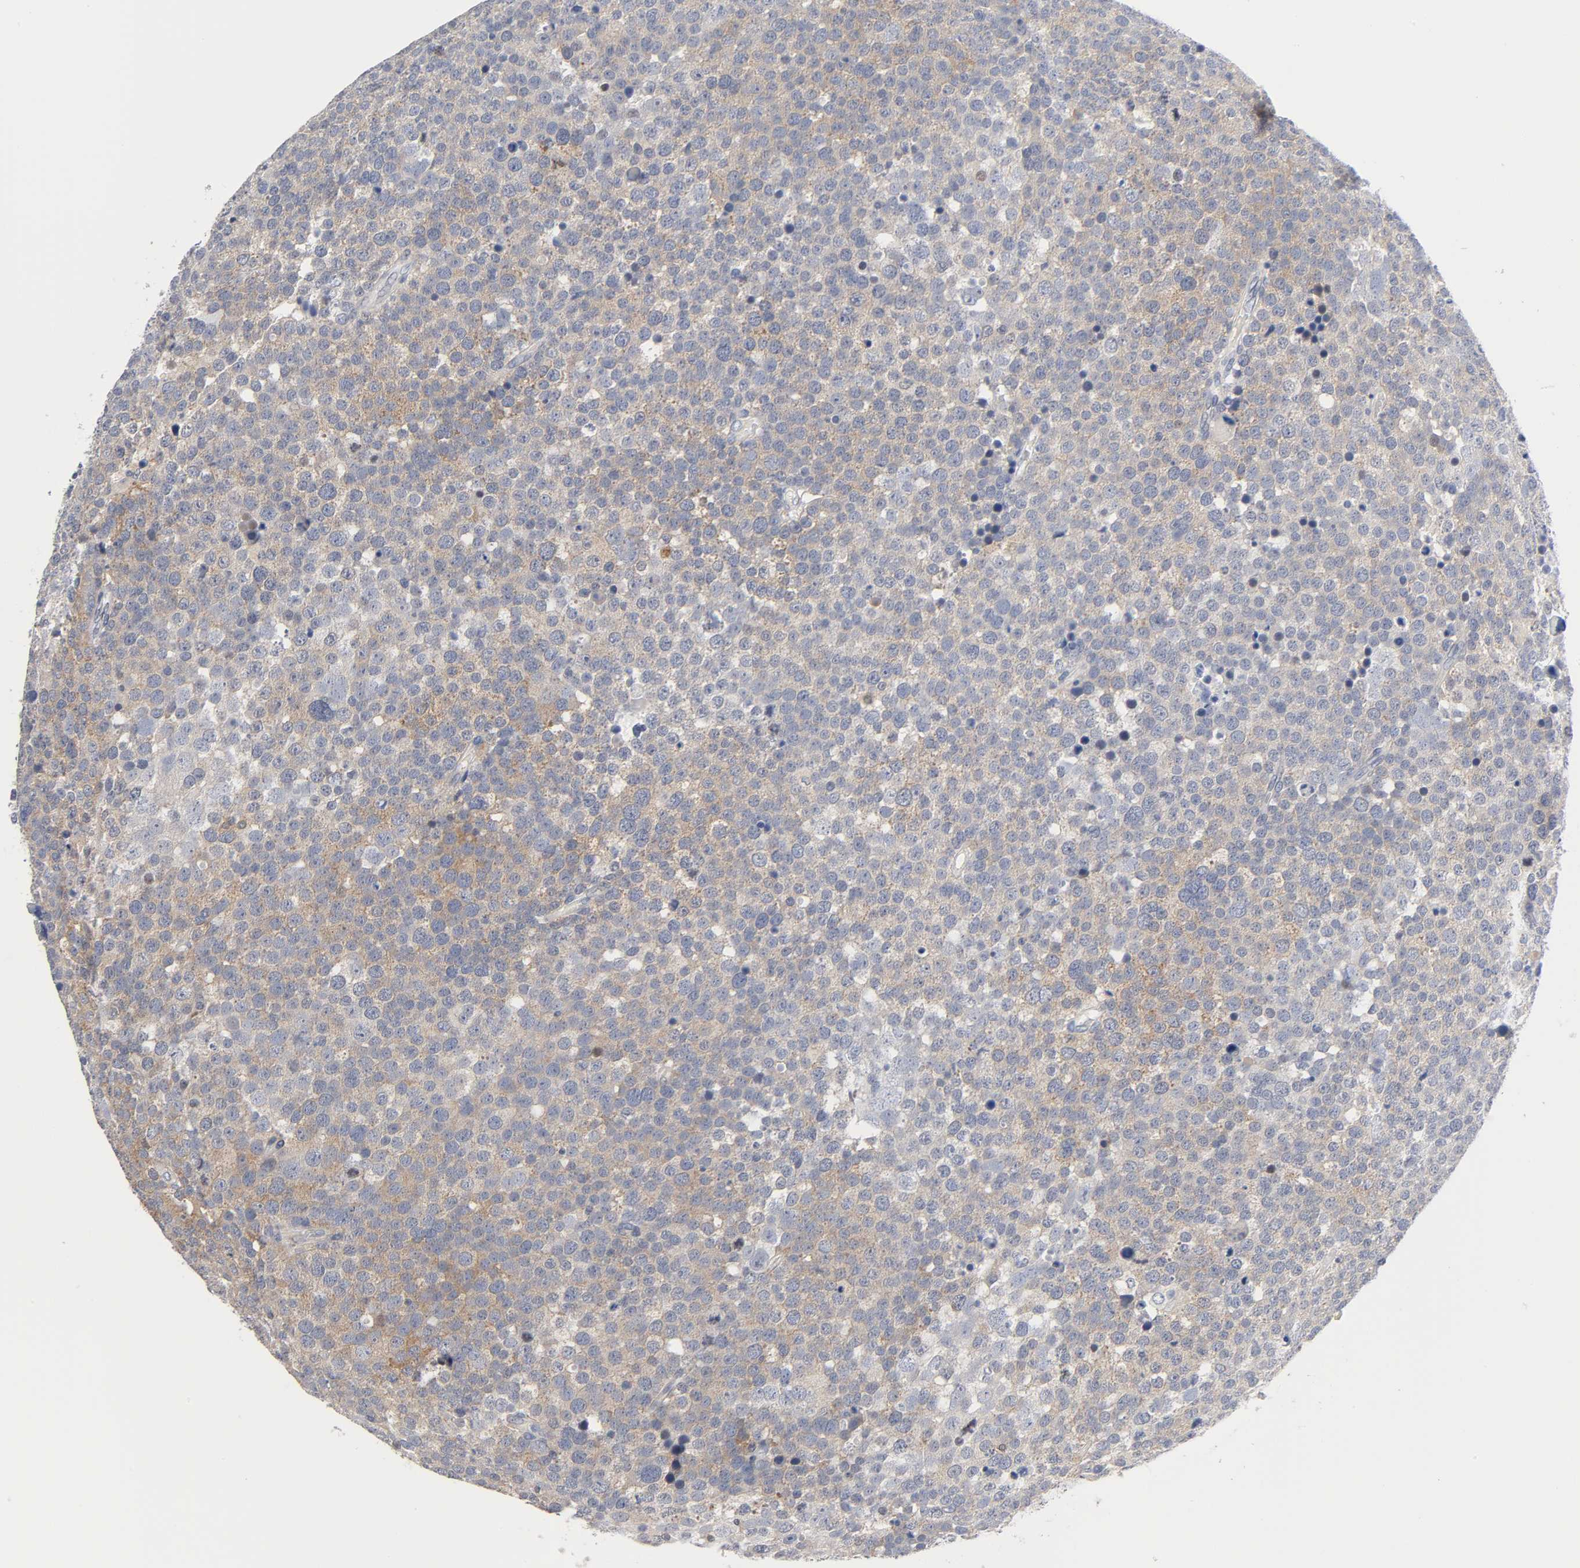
{"staining": {"intensity": "weak", "quantity": ">75%", "location": "cytoplasmic/membranous"}, "tissue": "testis cancer", "cell_type": "Tumor cells", "image_type": "cancer", "snomed": [{"axis": "morphology", "description": "Seminoma, NOS"}, {"axis": "topography", "description": "Testis"}], "caption": "Weak cytoplasmic/membranous protein staining is appreciated in approximately >75% of tumor cells in testis seminoma.", "gene": "NFATC1", "patient": {"sex": "male", "age": 71}}